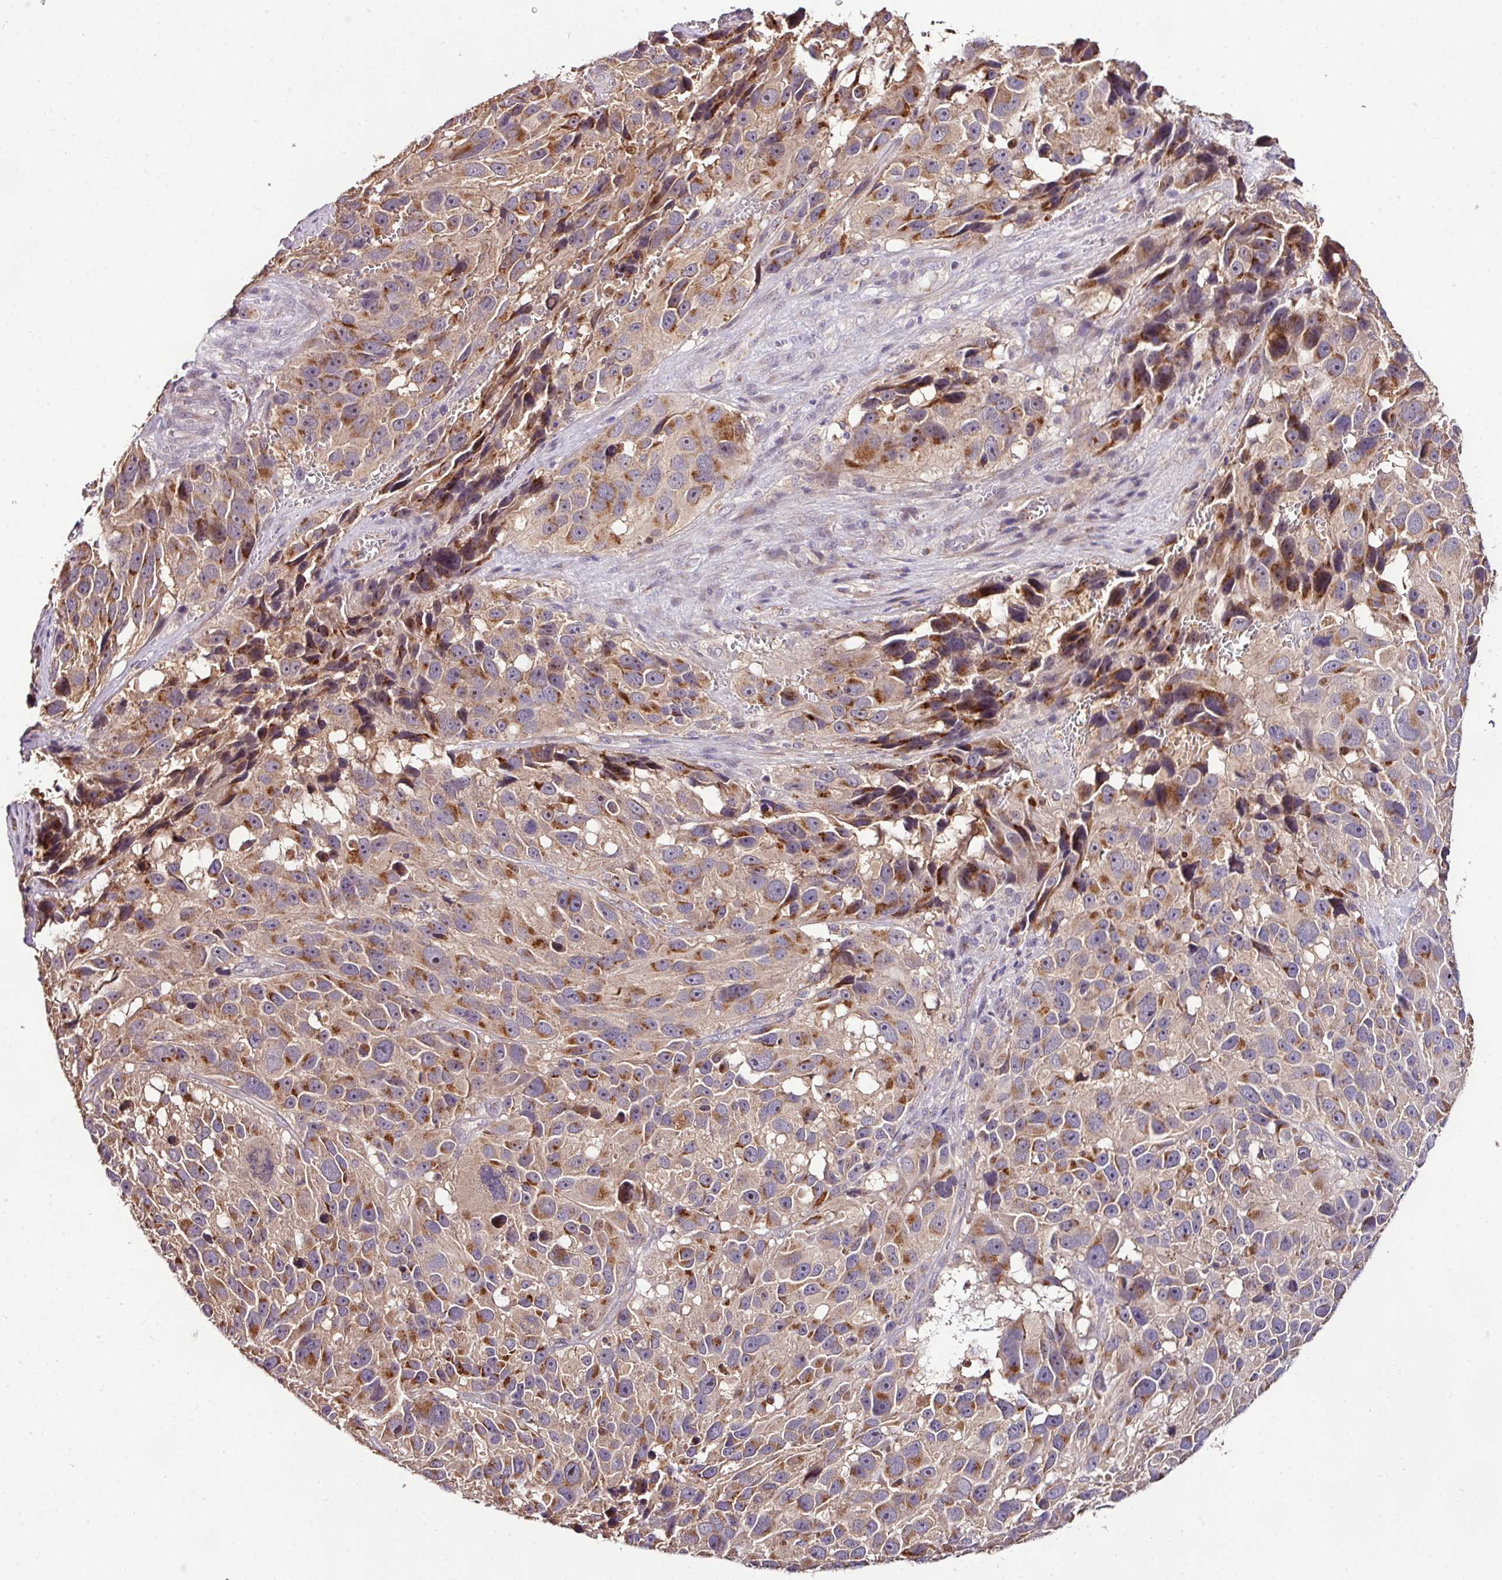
{"staining": {"intensity": "moderate", "quantity": "25%-75%", "location": "cytoplasmic/membranous"}, "tissue": "melanoma", "cell_type": "Tumor cells", "image_type": "cancer", "snomed": [{"axis": "morphology", "description": "Malignant melanoma, NOS"}, {"axis": "topography", "description": "Skin"}], "caption": "Melanoma stained with a brown dye demonstrates moderate cytoplasmic/membranous positive expression in approximately 25%-75% of tumor cells.", "gene": "CPD", "patient": {"sex": "male", "age": 84}}